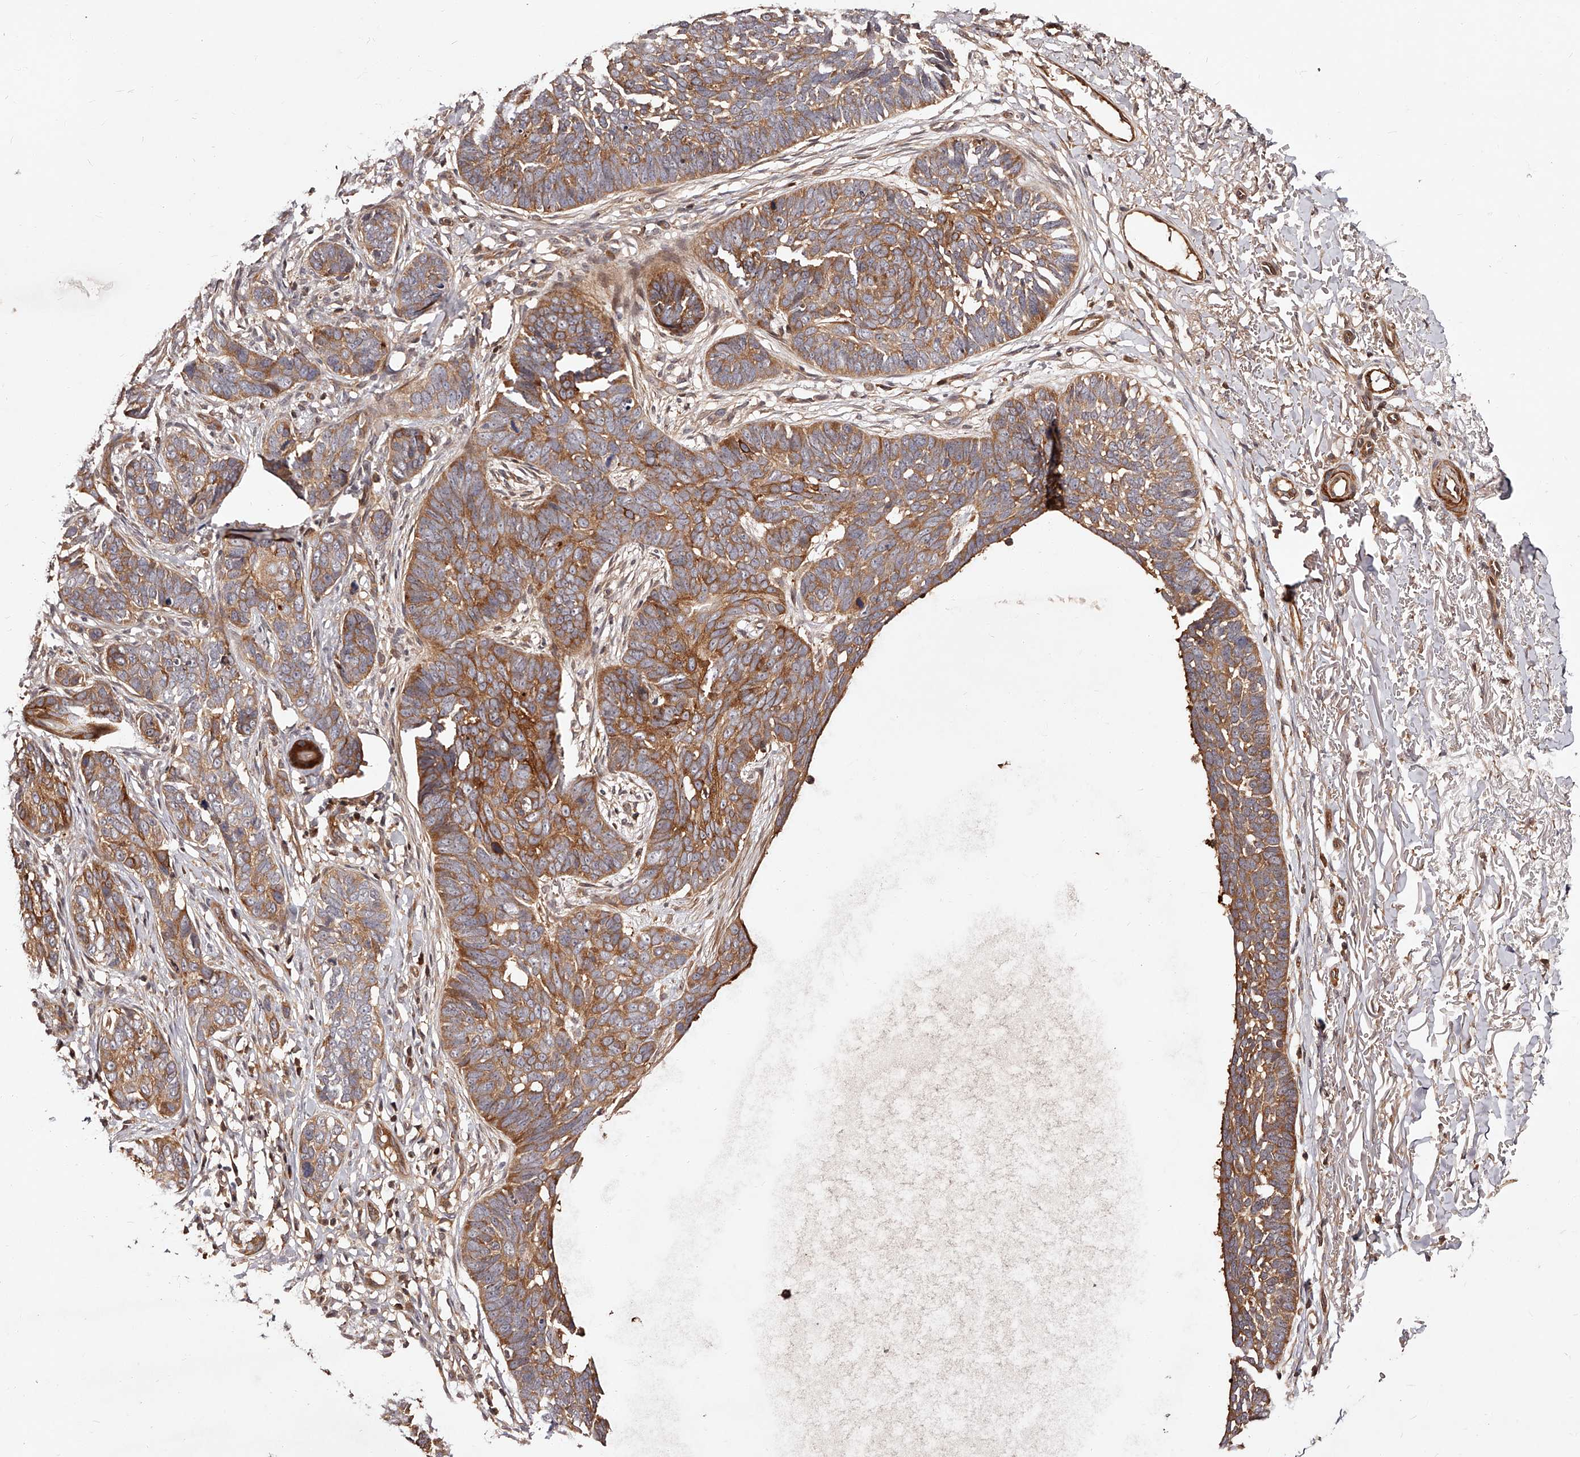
{"staining": {"intensity": "moderate", "quantity": ">75%", "location": "cytoplasmic/membranous"}, "tissue": "skin cancer", "cell_type": "Tumor cells", "image_type": "cancer", "snomed": [{"axis": "morphology", "description": "Normal tissue, NOS"}, {"axis": "morphology", "description": "Basal cell carcinoma"}, {"axis": "topography", "description": "Skin"}], "caption": "Immunohistochemistry (IHC) (DAB (3,3'-diaminobenzidine)) staining of skin cancer exhibits moderate cytoplasmic/membranous protein positivity in approximately >75% of tumor cells.", "gene": "CUL7", "patient": {"sex": "male", "age": 77}}